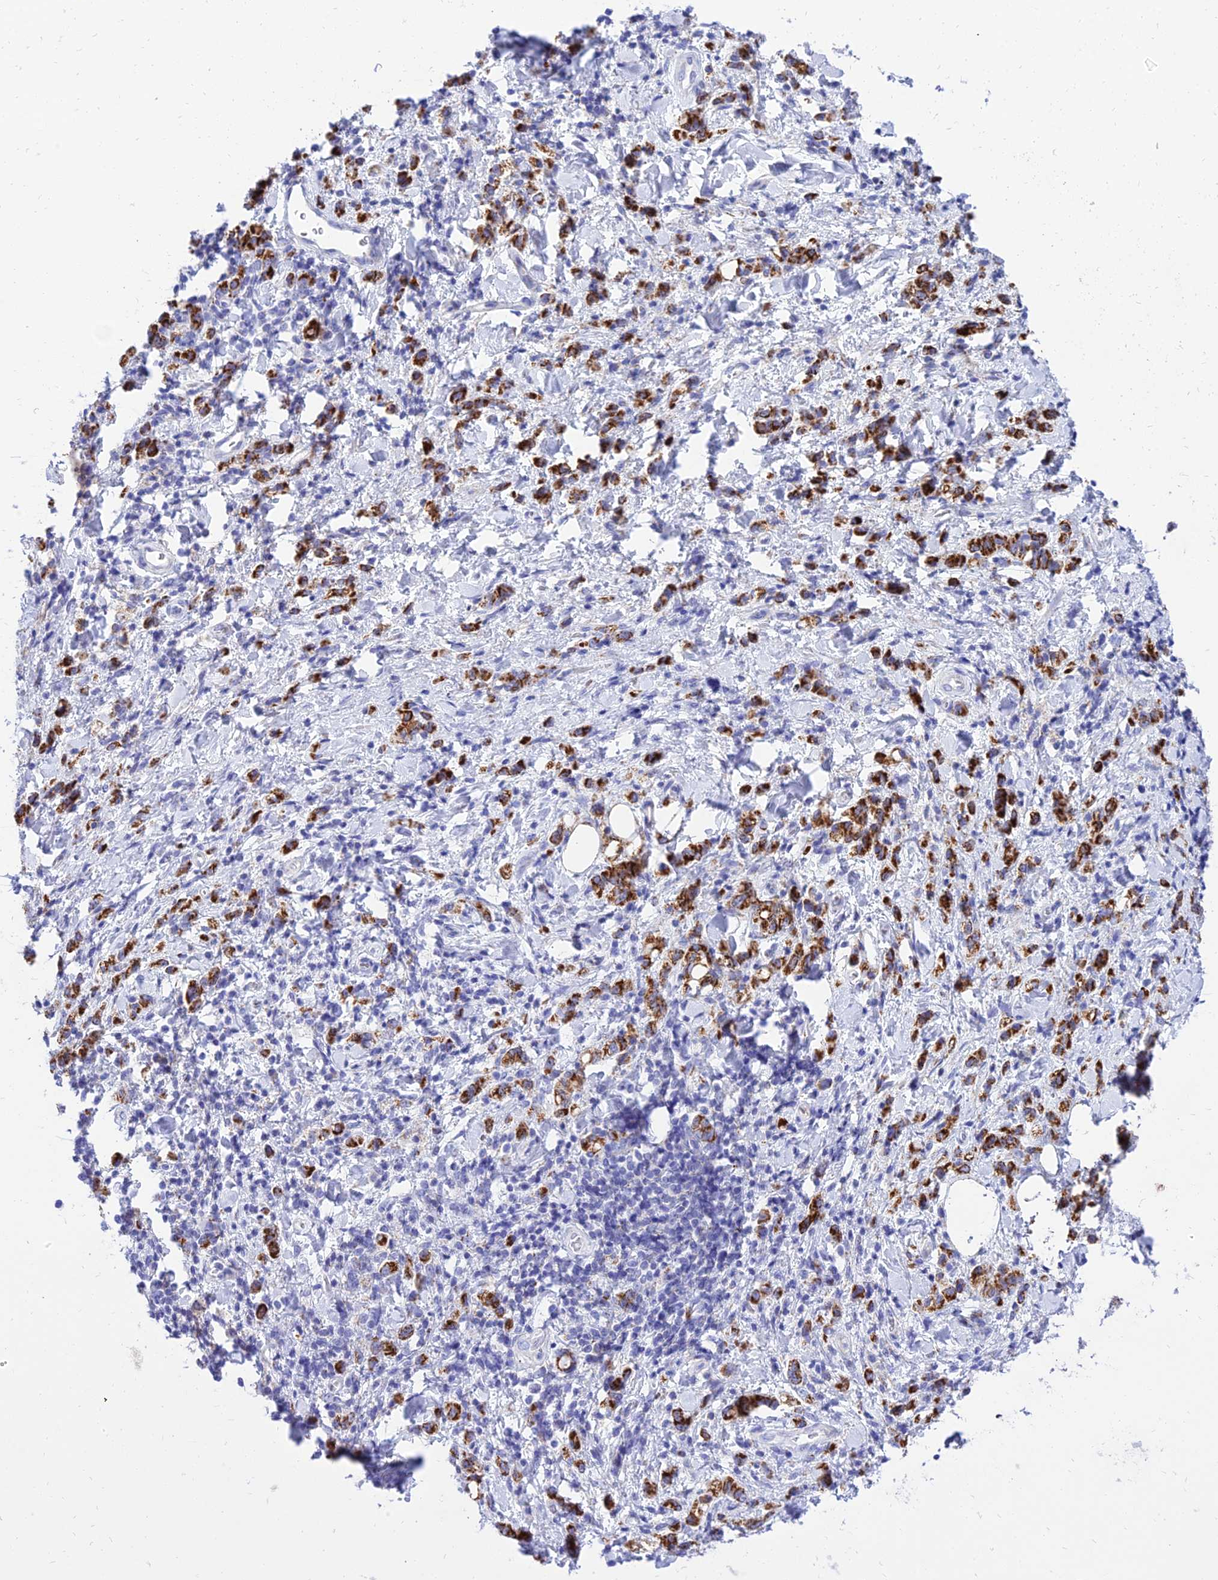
{"staining": {"intensity": "strong", "quantity": ">75%", "location": "cytoplasmic/membranous"}, "tissue": "stomach cancer", "cell_type": "Tumor cells", "image_type": "cancer", "snomed": [{"axis": "morphology", "description": "Adenocarcinoma, NOS"}, {"axis": "topography", "description": "Stomach"}], "caption": "A histopathology image of adenocarcinoma (stomach) stained for a protein shows strong cytoplasmic/membranous brown staining in tumor cells. (IHC, brightfield microscopy, high magnification).", "gene": "PKN3", "patient": {"sex": "male", "age": 77}}